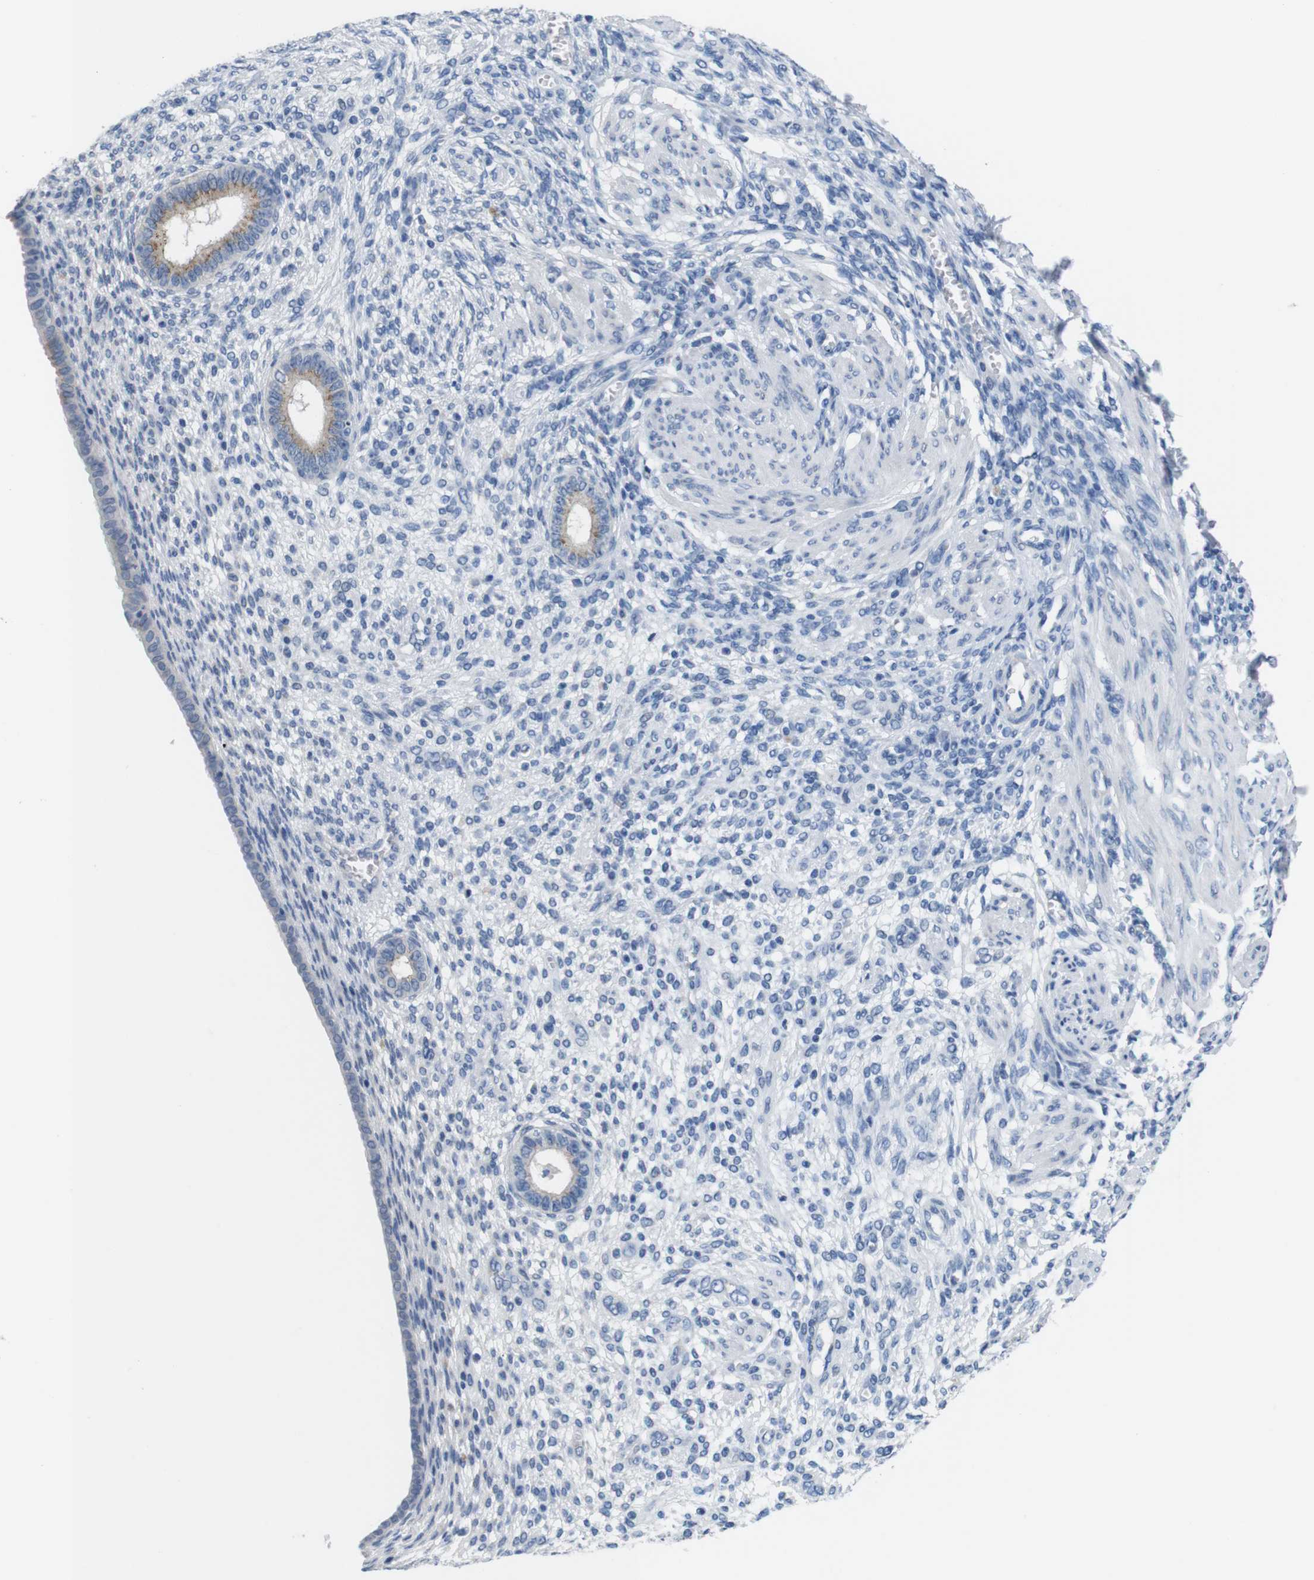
{"staining": {"intensity": "negative", "quantity": "none", "location": "none"}, "tissue": "endometrium", "cell_type": "Cells in endometrial stroma", "image_type": "normal", "snomed": [{"axis": "morphology", "description": "Normal tissue, NOS"}, {"axis": "topography", "description": "Endometrium"}], "caption": "Endometrium was stained to show a protein in brown. There is no significant staining in cells in endometrial stroma.", "gene": "GOLGA2", "patient": {"sex": "female", "age": 72}}